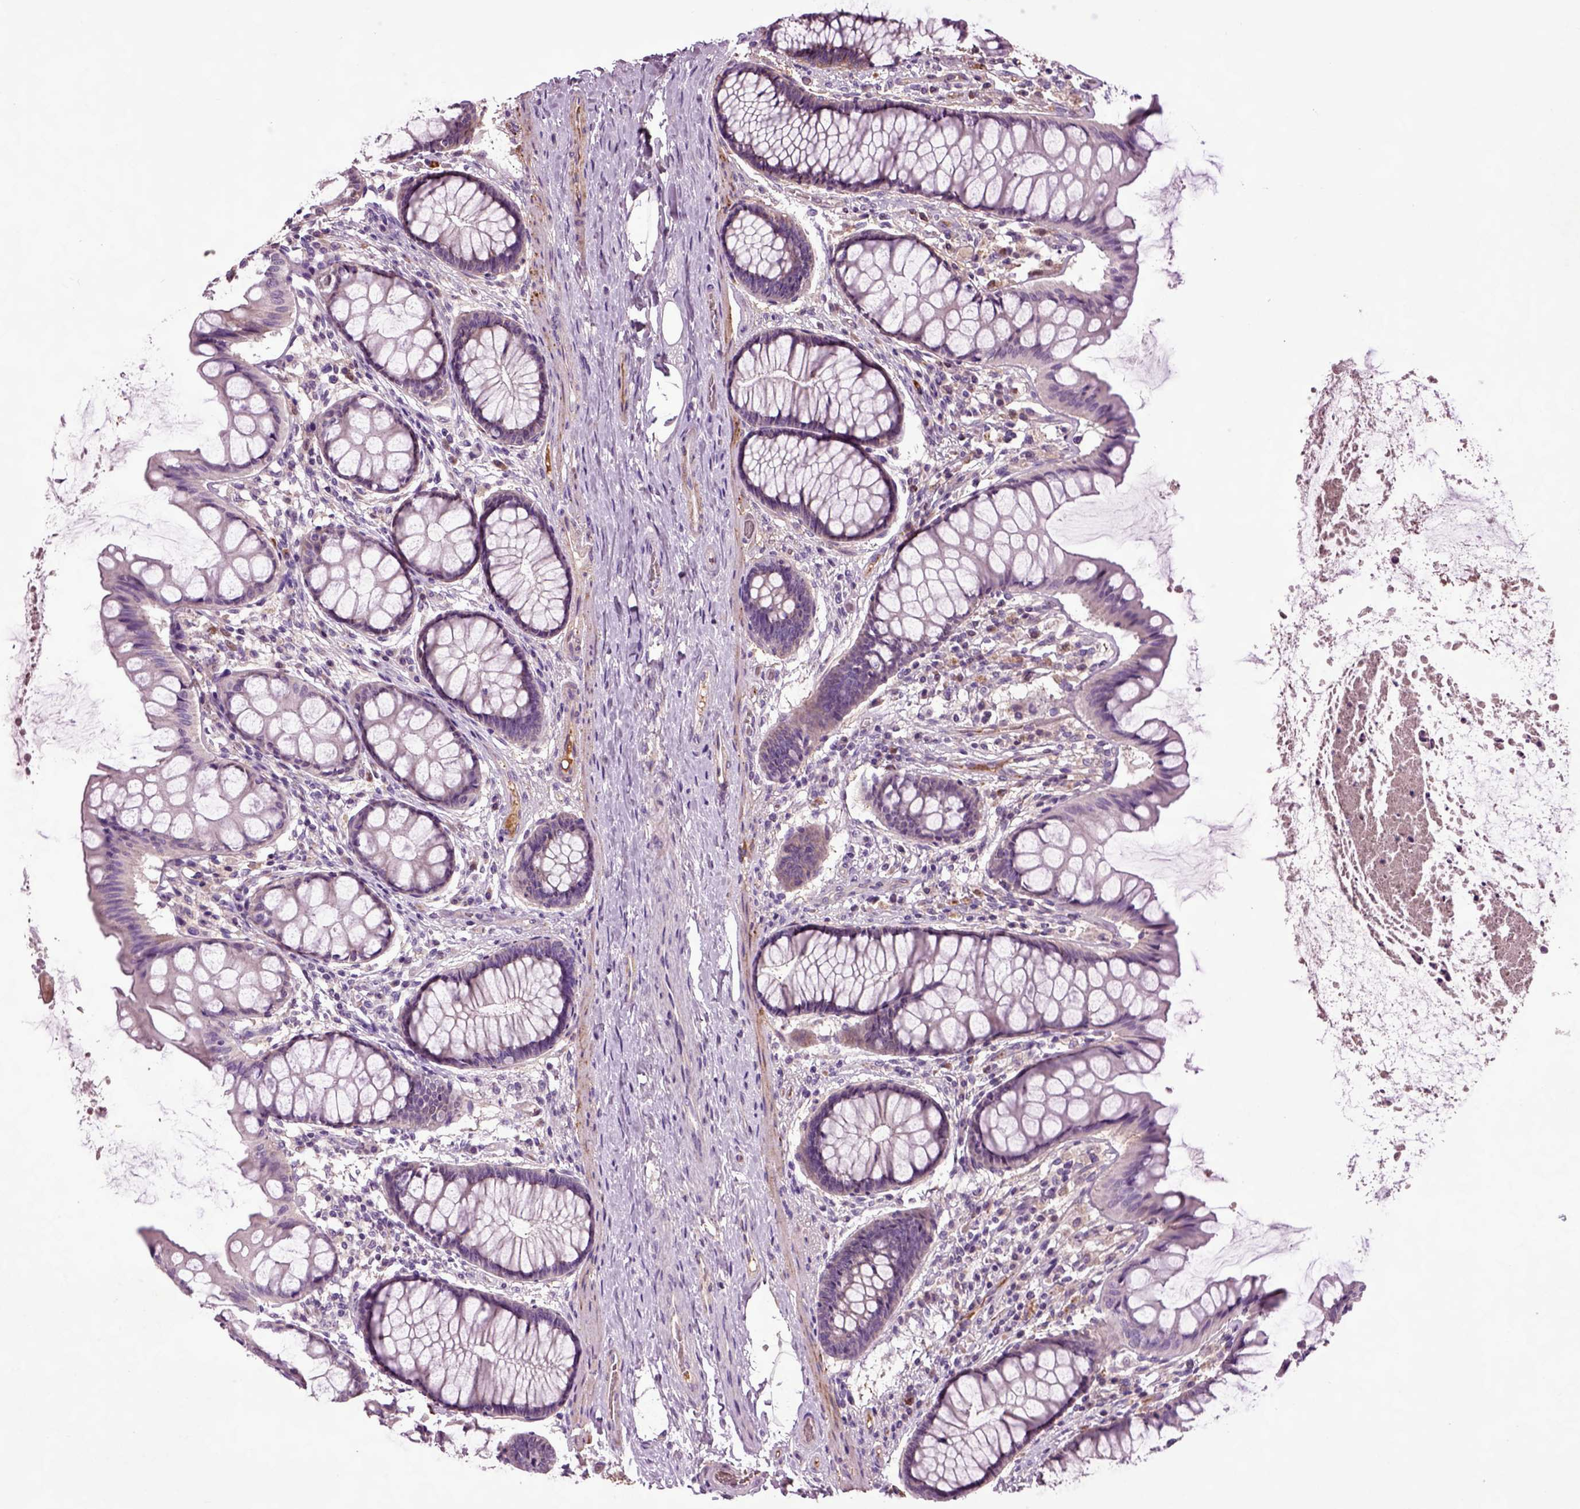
{"staining": {"intensity": "moderate", "quantity": "<25%", "location": "cytoplasmic/membranous"}, "tissue": "colon", "cell_type": "Endothelial cells", "image_type": "normal", "snomed": [{"axis": "morphology", "description": "Normal tissue, NOS"}, {"axis": "topography", "description": "Colon"}], "caption": "Endothelial cells display low levels of moderate cytoplasmic/membranous expression in approximately <25% of cells in normal colon. (DAB IHC with brightfield microscopy, high magnification).", "gene": "SPON1", "patient": {"sex": "female", "age": 65}}